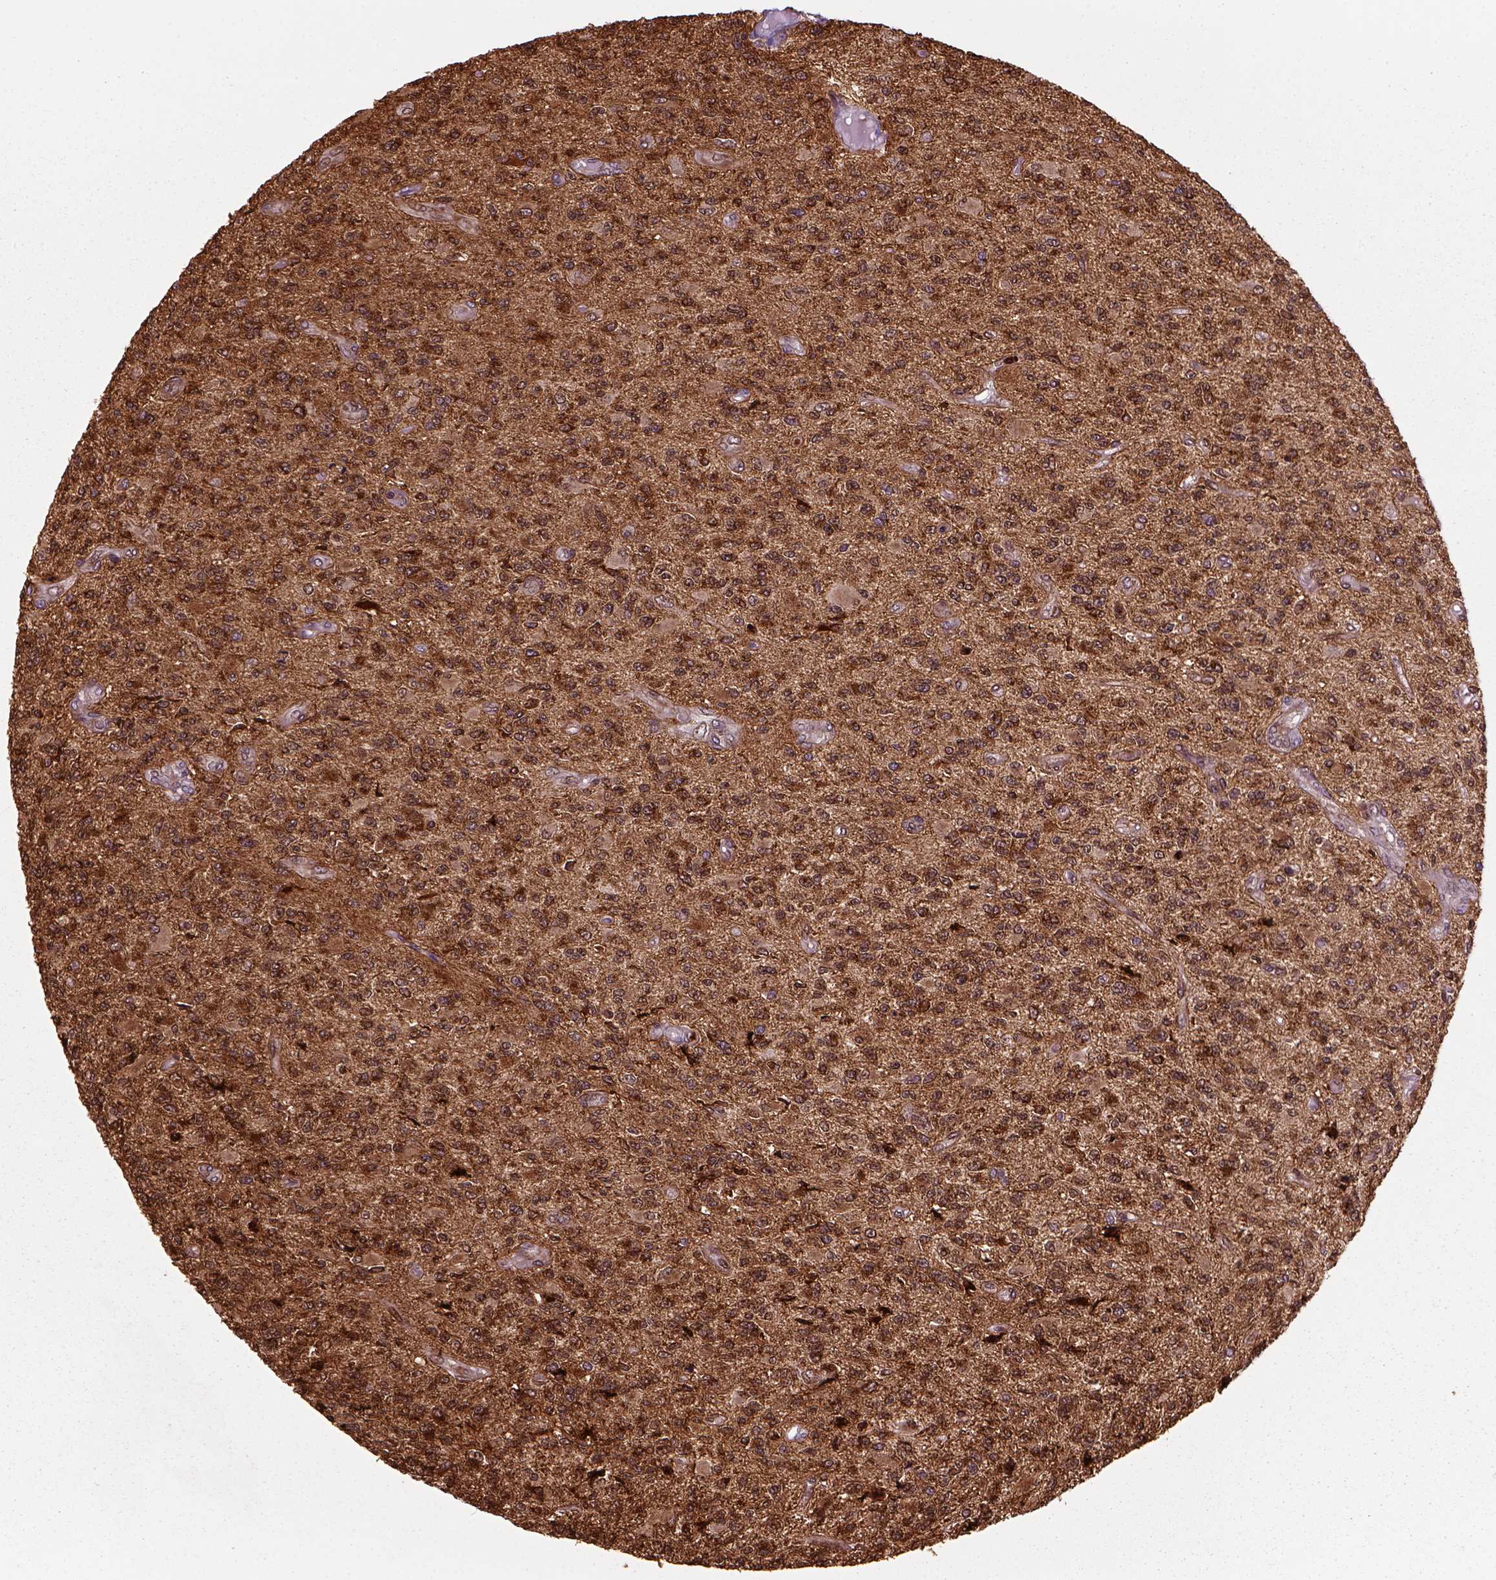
{"staining": {"intensity": "strong", "quantity": "25%-75%", "location": "cytoplasmic/membranous,nuclear"}, "tissue": "glioma", "cell_type": "Tumor cells", "image_type": "cancer", "snomed": [{"axis": "morphology", "description": "Glioma, malignant, High grade"}, {"axis": "topography", "description": "Brain"}], "caption": "Malignant glioma (high-grade) was stained to show a protein in brown. There is high levels of strong cytoplasmic/membranous and nuclear positivity in approximately 25%-75% of tumor cells. (Brightfield microscopy of DAB IHC at high magnification).", "gene": "MARCKS", "patient": {"sex": "female", "age": 63}}